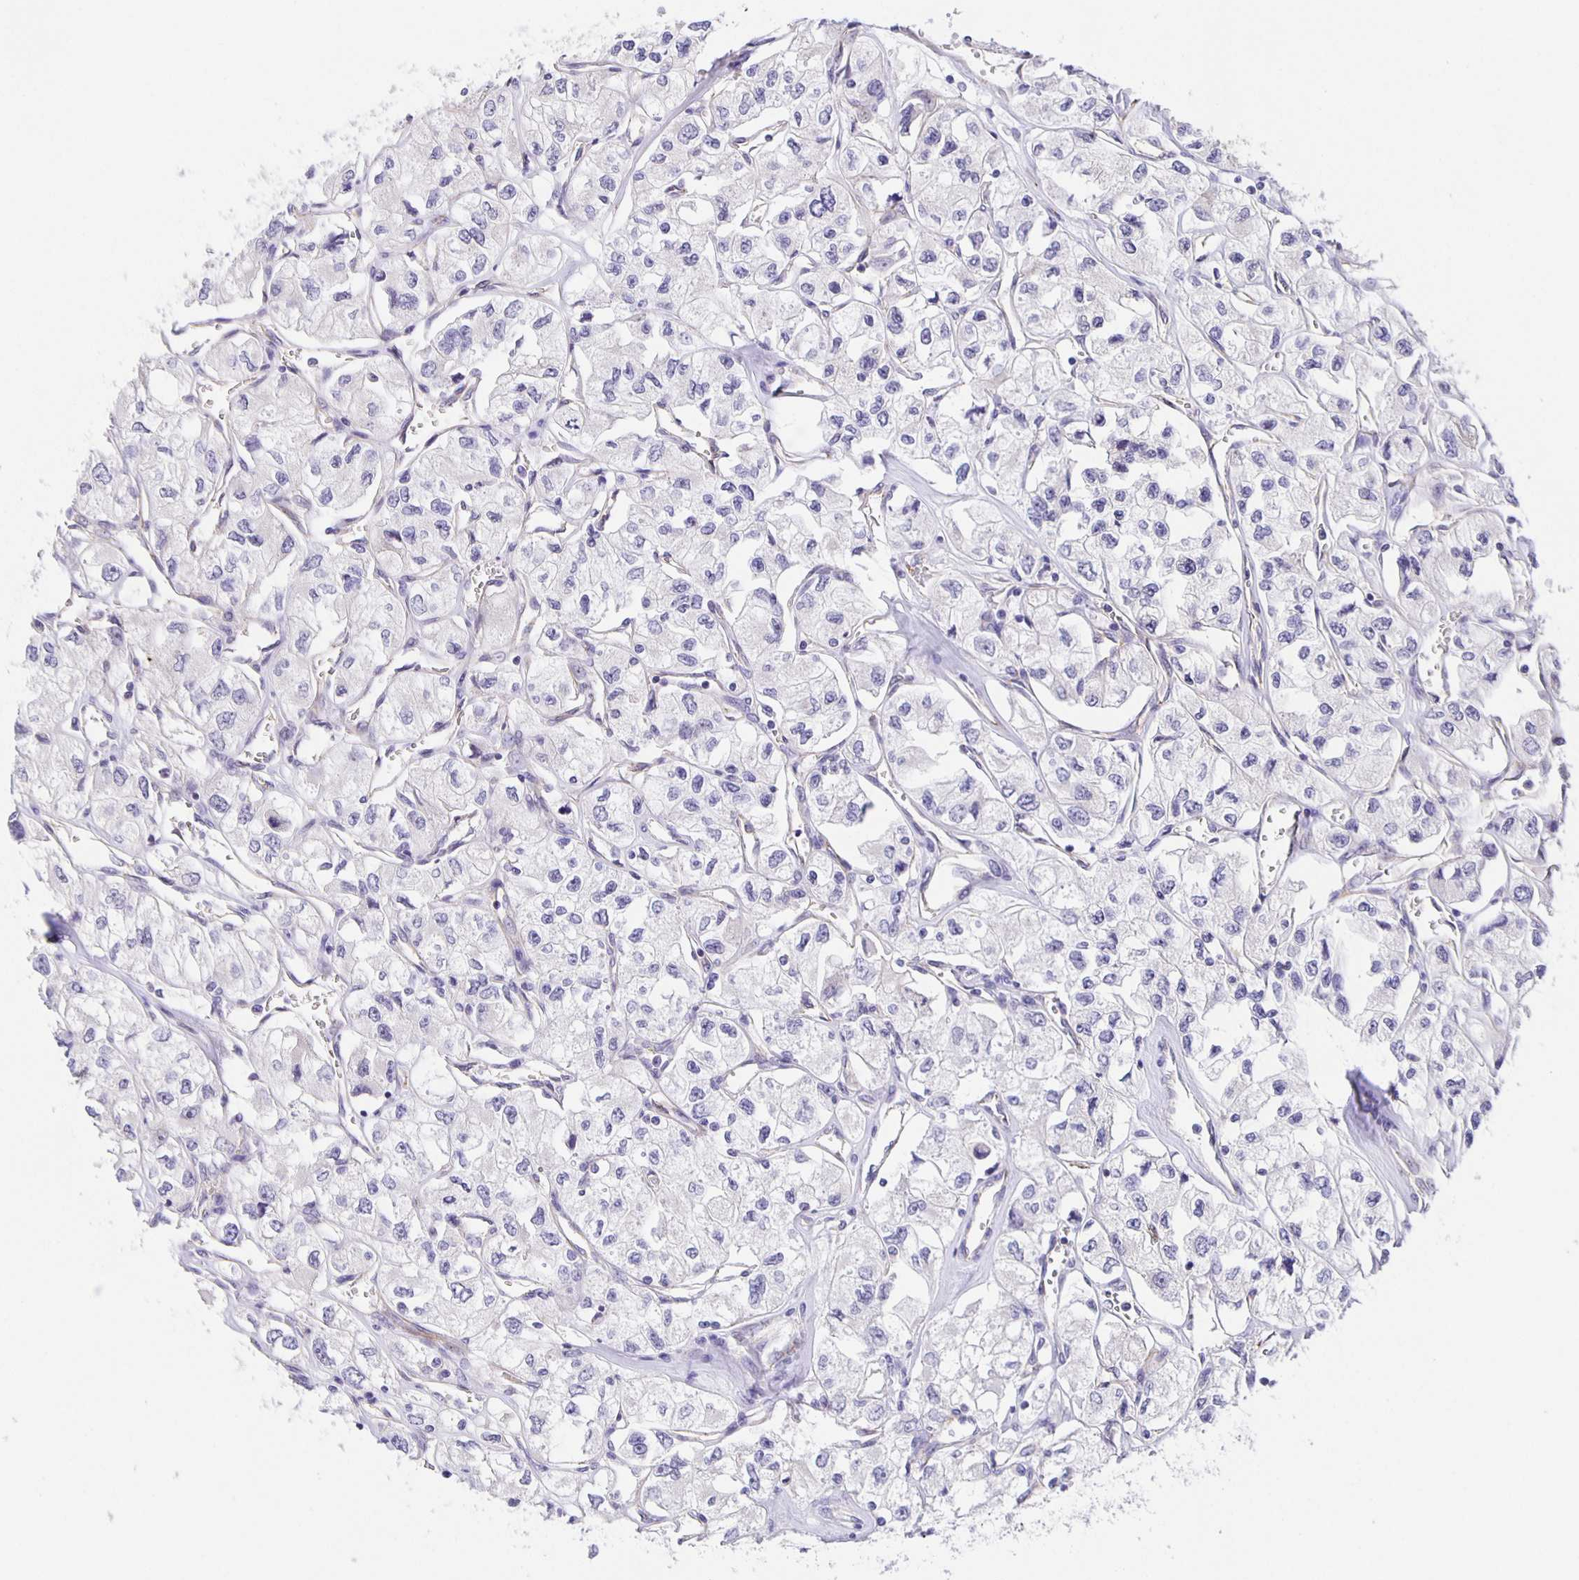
{"staining": {"intensity": "negative", "quantity": "none", "location": "none"}, "tissue": "renal cancer", "cell_type": "Tumor cells", "image_type": "cancer", "snomed": [{"axis": "morphology", "description": "Adenocarcinoma, NOS"}, {"axis": "topography", "description": "Kidney"}], "caption": "Immunohistochemistry of human renal adenocarcinoma demonstrates no expression in tumor cells.", "gene": "JMJD4", "patient": {"sex": "female", "age": 59}}